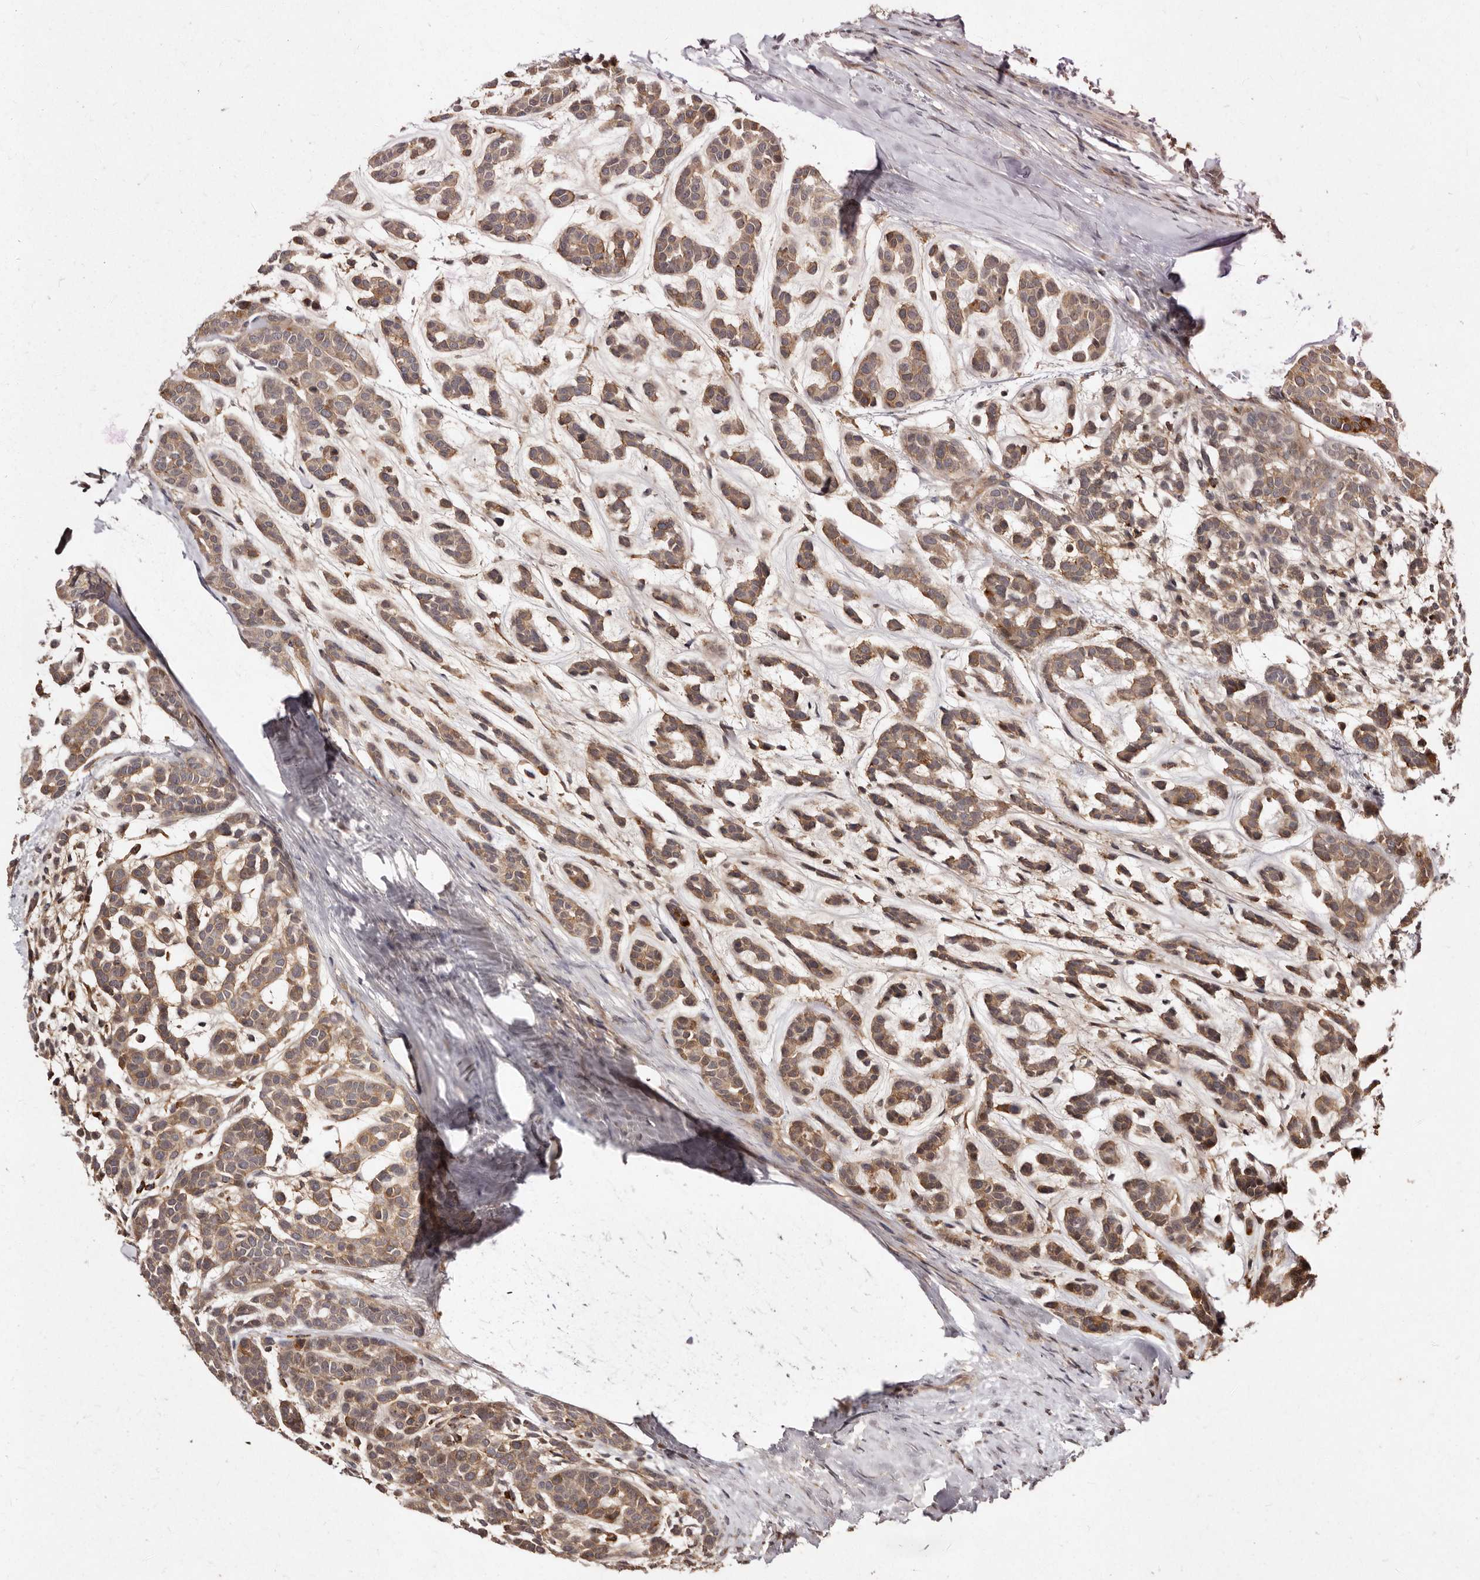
{"staining": {"intensity": "weak", "quantity": ">75%", "location": "cytoplasmic/membranous"}, "tissue": "head and neck cancer", "cell_type": "Tumor cells", "image_type": "cancer", "snomed": [{"axis": "morphology", "description": "Adenocarcinoma, NOS"}, {"axis": "morphology", "description": "Adenoma, NOS"}, {"axis": "topography", "description": "Head-Neck"}], "caption": "Protein staining of head and neck cancer (adenoma) tissue reveals weak cytoplasmic/membranous expression in about >75% of tumor cells. The staining was performed using DAB, with brown indicating positive protein expression. Nuclei are stained blue with hematoxylin.", "gene": "LCORL", "patient": {"sex": "female", "age": 55}}